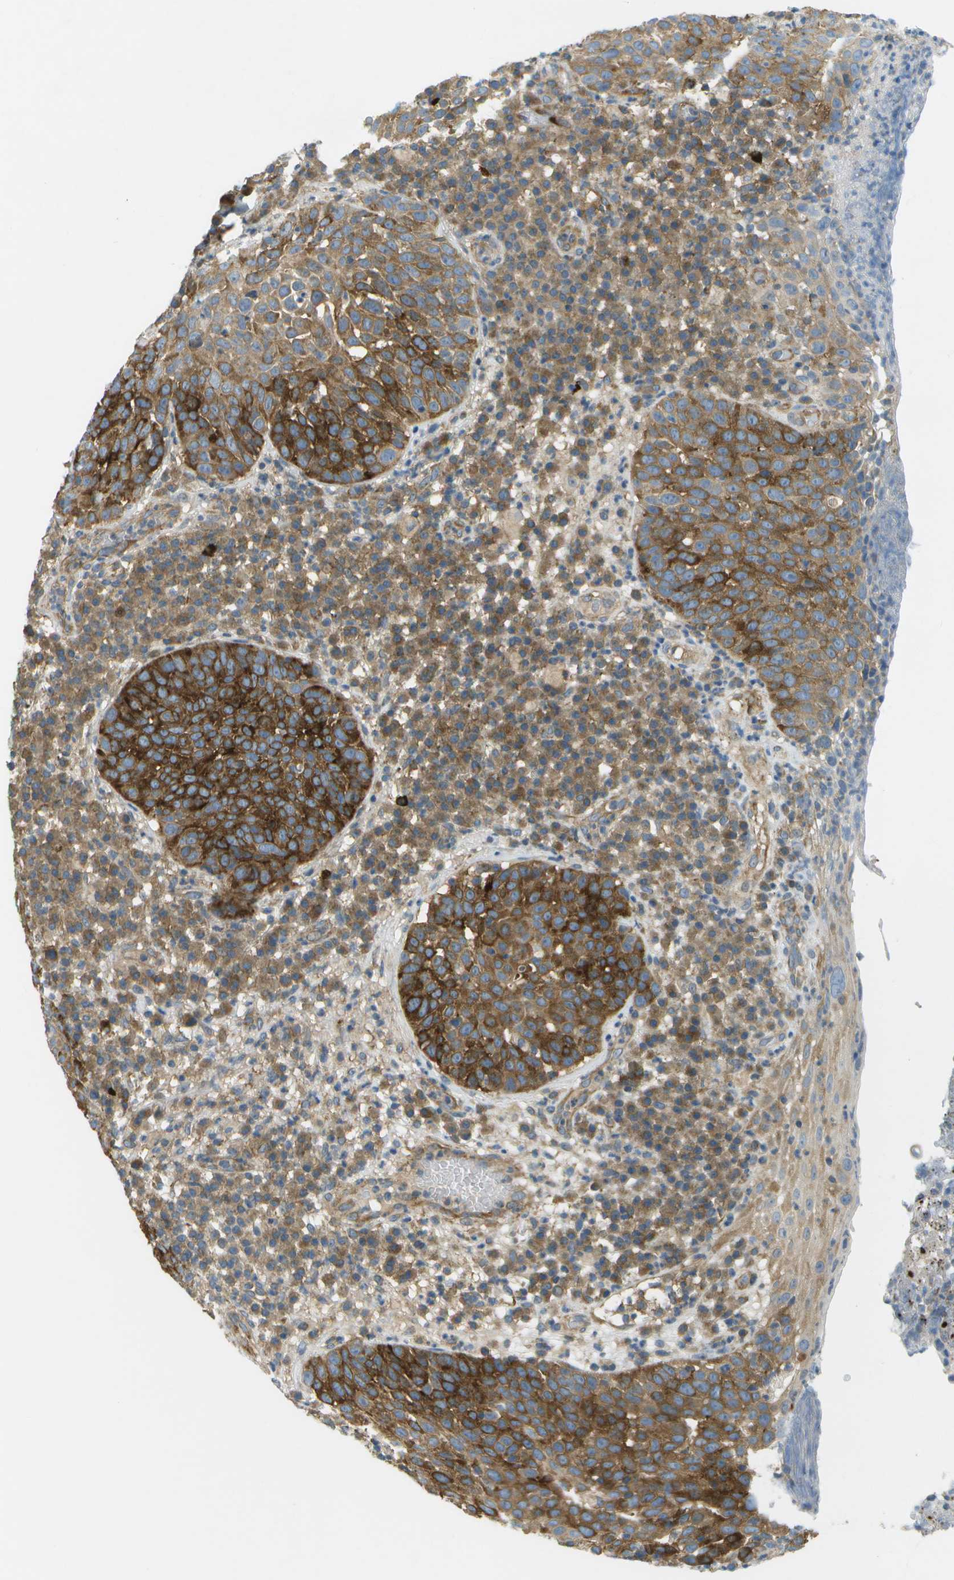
{"staining": {"intensity": "strong", "quantity": "25%-75%", "location": "cytoplasmic/membranous"}, "tissue": "skin cancer", "cell_type": "Tumor cells", "image_type": "cancer", "snomed": [{"axis": "morphology", "description": "Squamous cell carcinoma in situ, NOS"}, {"axis": "morphology", "description": "Squamous cell carcinoma, NOS"}, {"axis": "topography", "description": "Skin"}], "caption": "The photomicrograph reveals staining of skin squamous cell carcinoma, revealing strong cytoplasmic/membranous protein staining (brown color) within tumor cells.", "gene": "WNK2", "patient": {"sex": "male", "age": 93}}